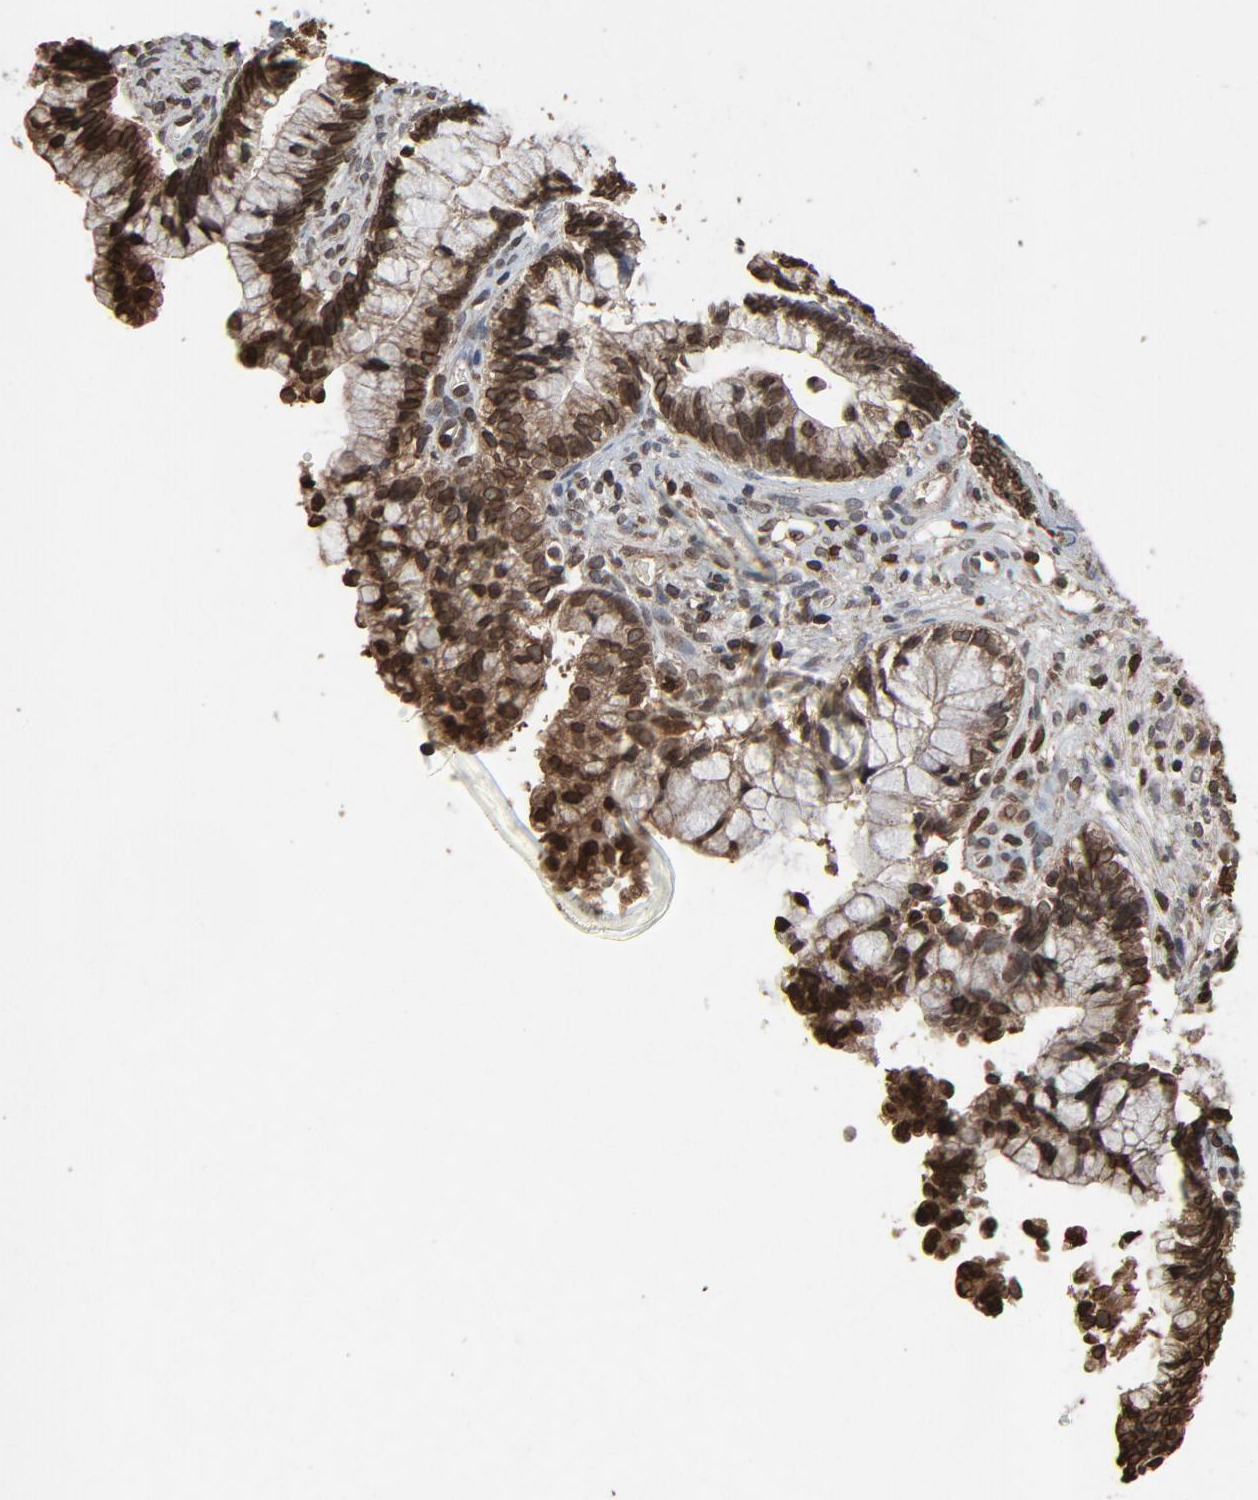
{"staining": {"intensity": "moderate", "quantity": ">75%", "location": "cytoplasmic/membranous,nuclear"}, "tissue": "cervical cancer", "cell_type": "Tumor cells", "image_type": "cancer", "snomed": [{"axis": "morphology", "description": "Adenocarcinoma, NOS"}, {"axis": "topography", "description": "Cervix"}], "caption": "Brown immunohistochemical staining in human cervical cancer (adenocarcinoma) demonstrates moderate cytoplasmic/membranous and nuclear positivity in approximately >75% of tumor cells. Nuclei are stained in blue.", "gene": "UBE2D1", "patient": {"sex": "female", "age": 44}}